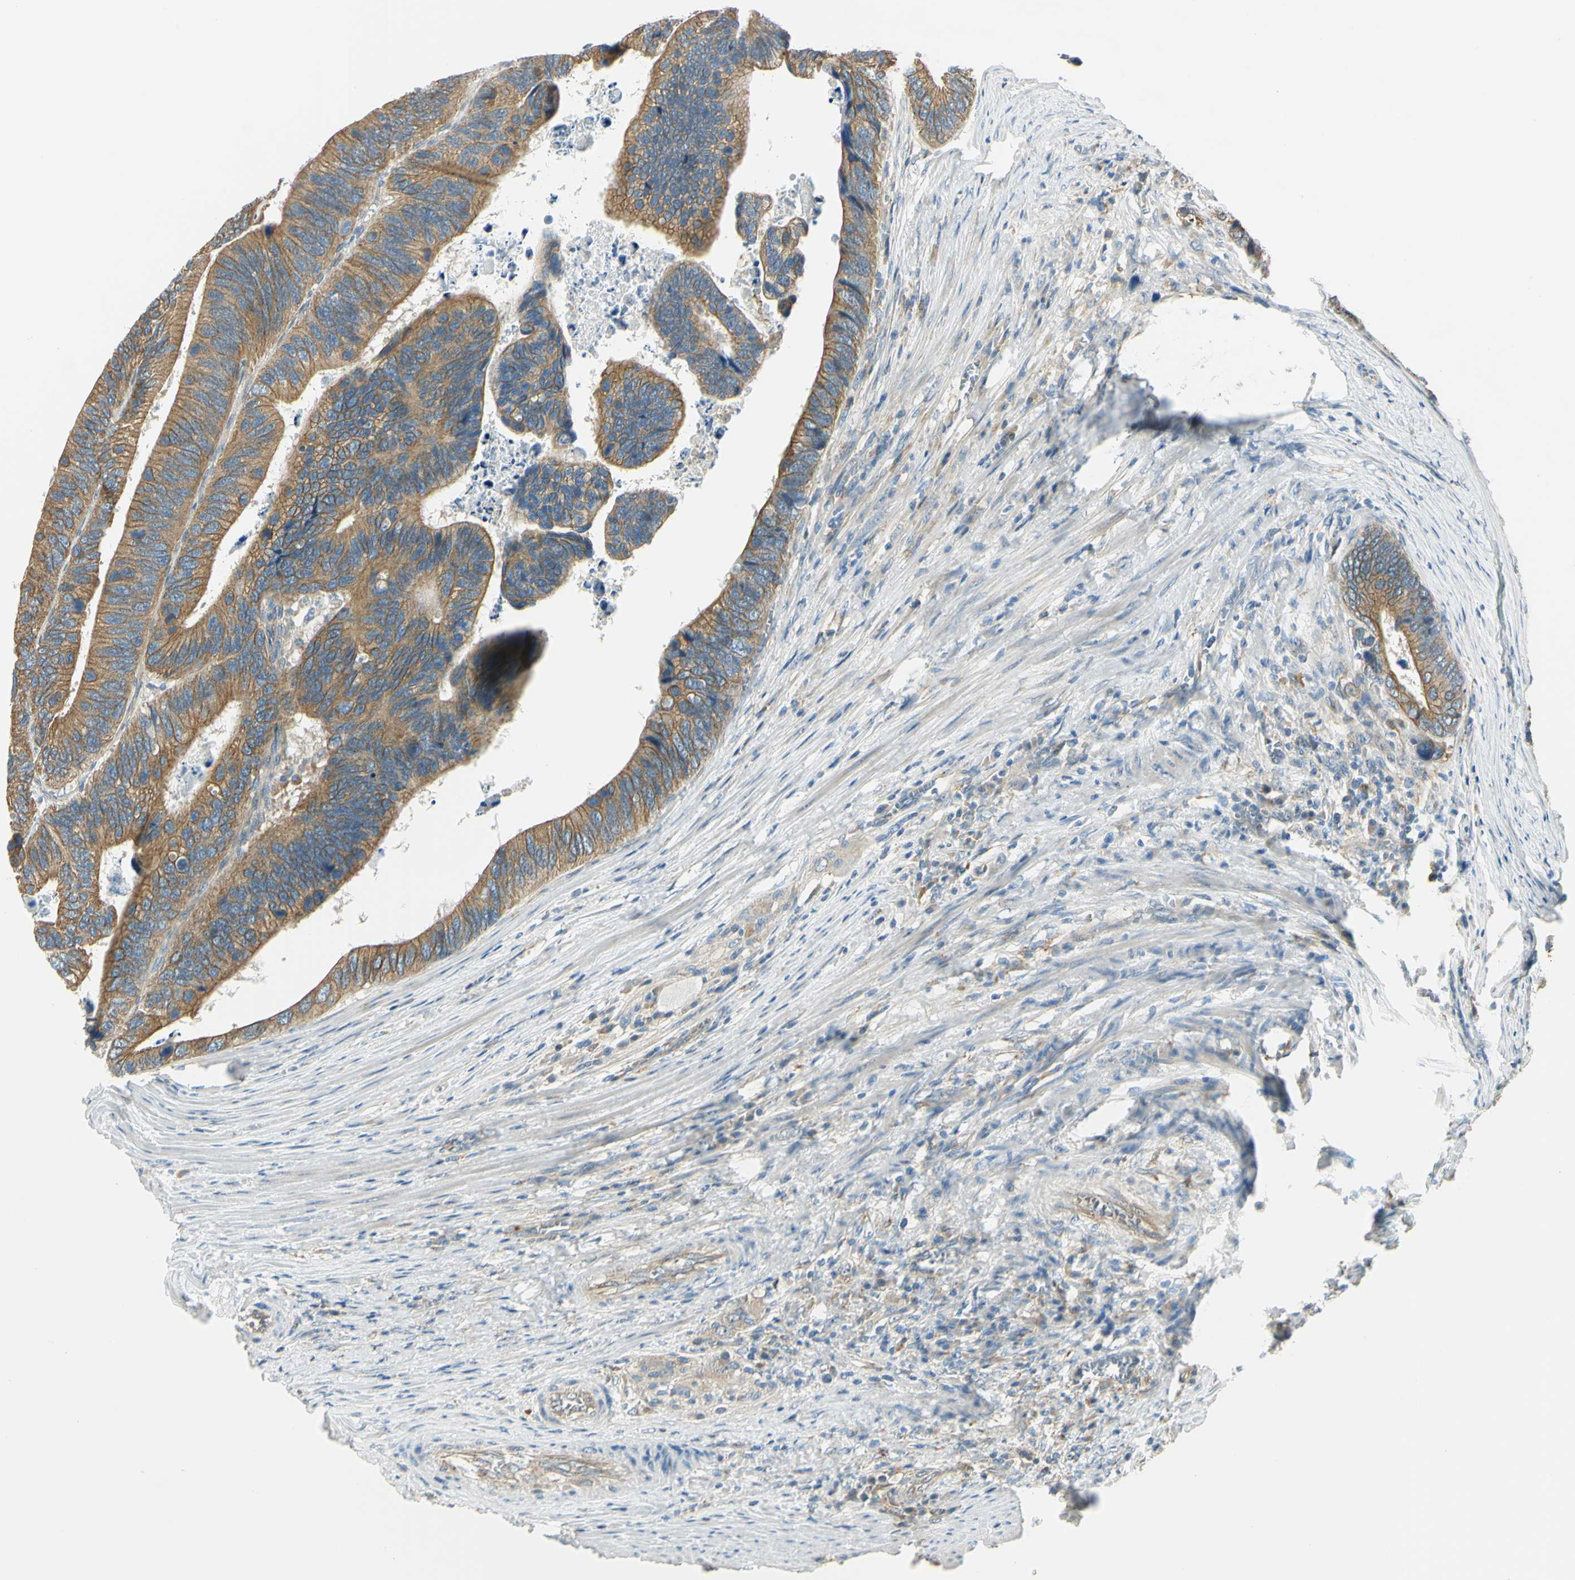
{"staining": {"intensity": "moderate", "quantity": ">75%", "location": "cytoplasmic/membranous"}, "tissue": "colorectal cancer", "cell_type": "Tumor cells", "image_type": "cancer", "snomed": [{"axis": "morphology", "description": "Adenocarcinoma, NOS"}, {"axis": "topography", "description": "Colon"}], "caption": "Moderate cytoplasmic/membranous expression is identified in about >75% of tumor cells in colorectal cancer (adenocarcinoma).", "gene": "LAMA3", "patient": {"sex": "male", "age": 72}}